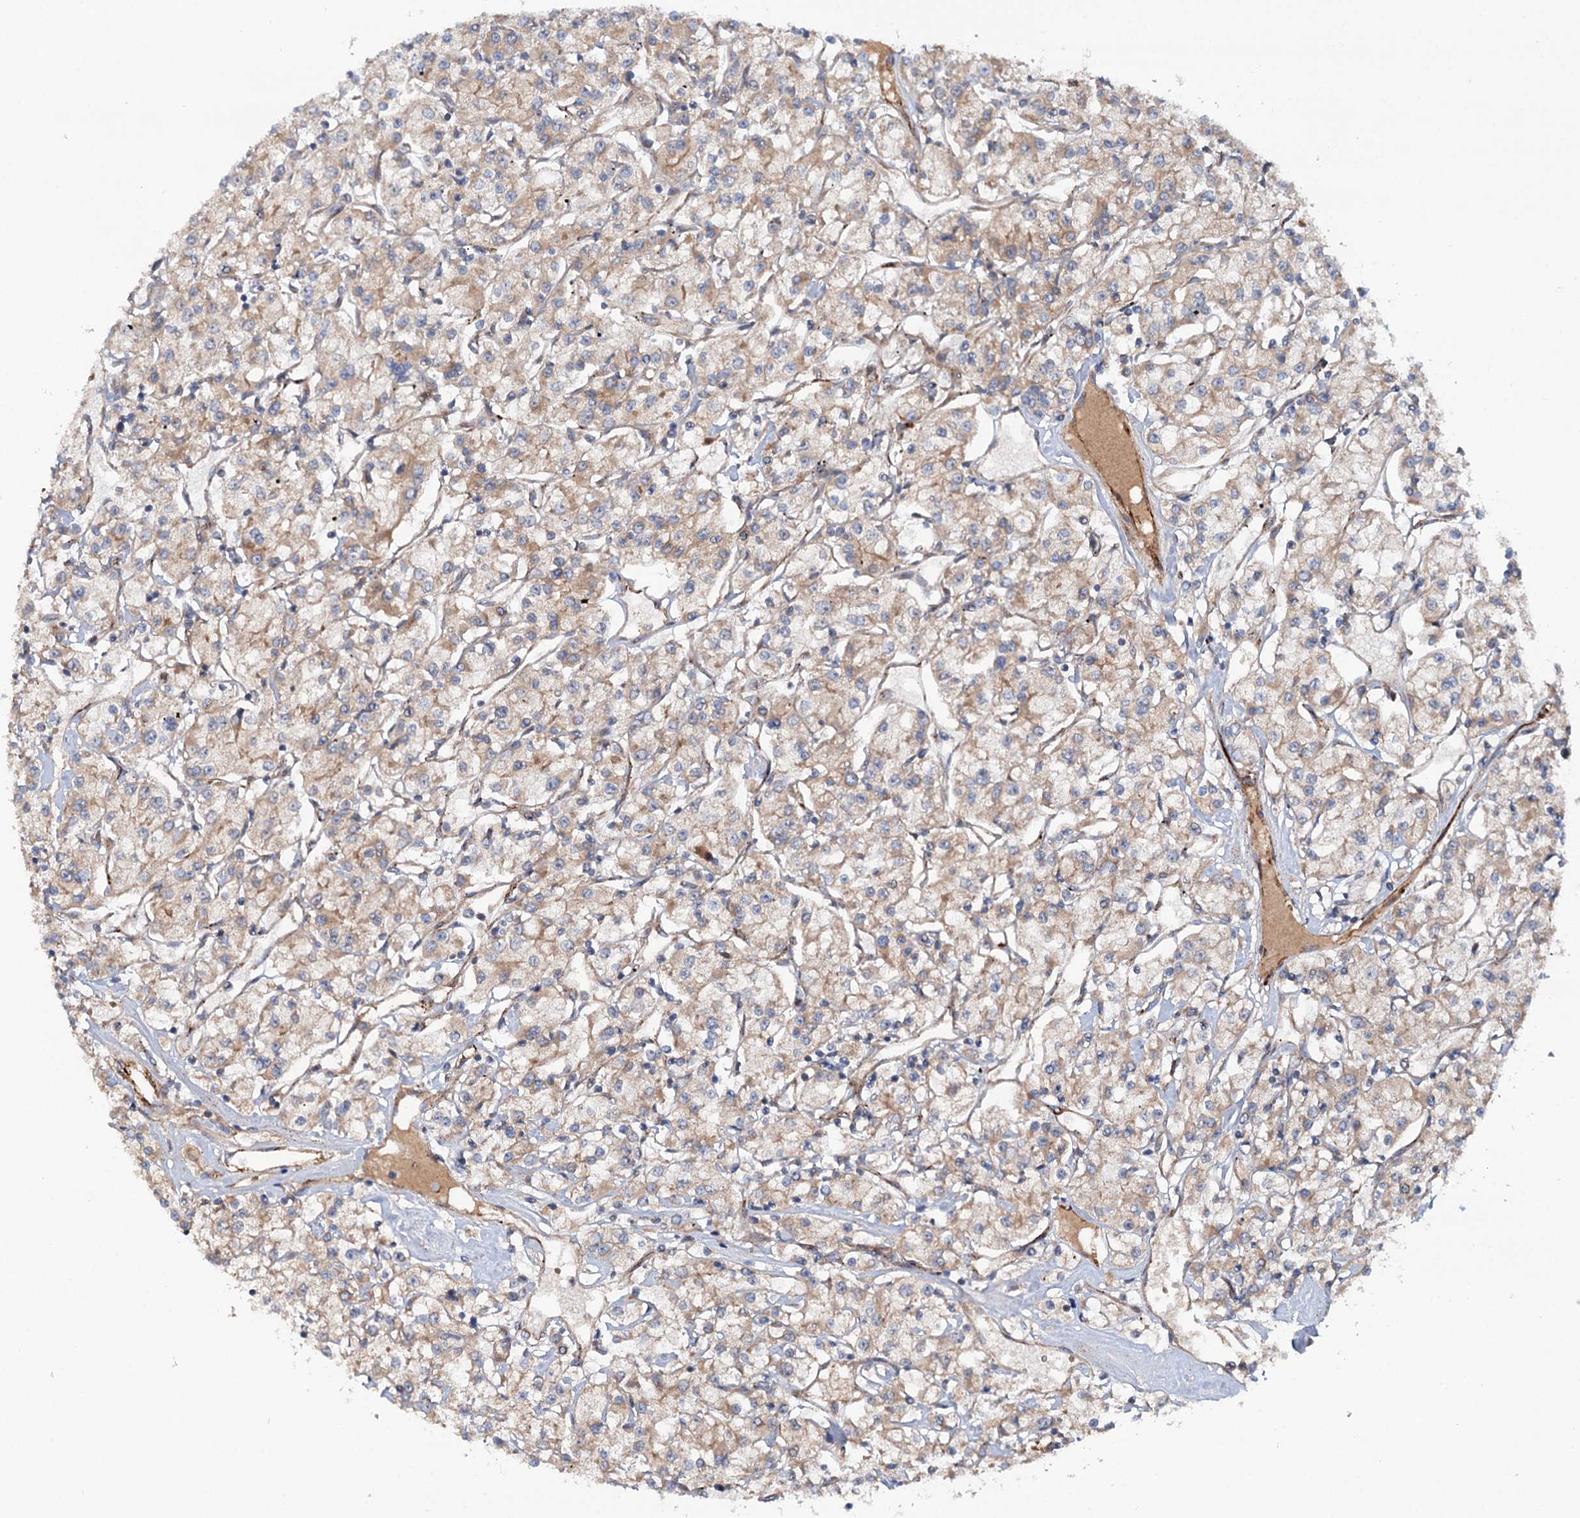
{"staining": {"intensity": "moderate", "quantity": "25%-75%", "location": "cytoplasmic/membranous"}, "tissue": "renal cancer", "cell_type": "Tumor cells", "image_type": "cancer", "snomed": [{"axis": "morphology", "description": "Adenocarcinoma, NOS"}, {"axis": "topography", "description": "Kidney"}], "caption": "Brown immunohistochemical staining in human adenocarcinoma (renal) shows moderate cytoplasmic/membranous staining in approximately 25%-75% of tumor cells.", "gene": "ADGRG4", "patient": {"sex": "female", "age": 59}}